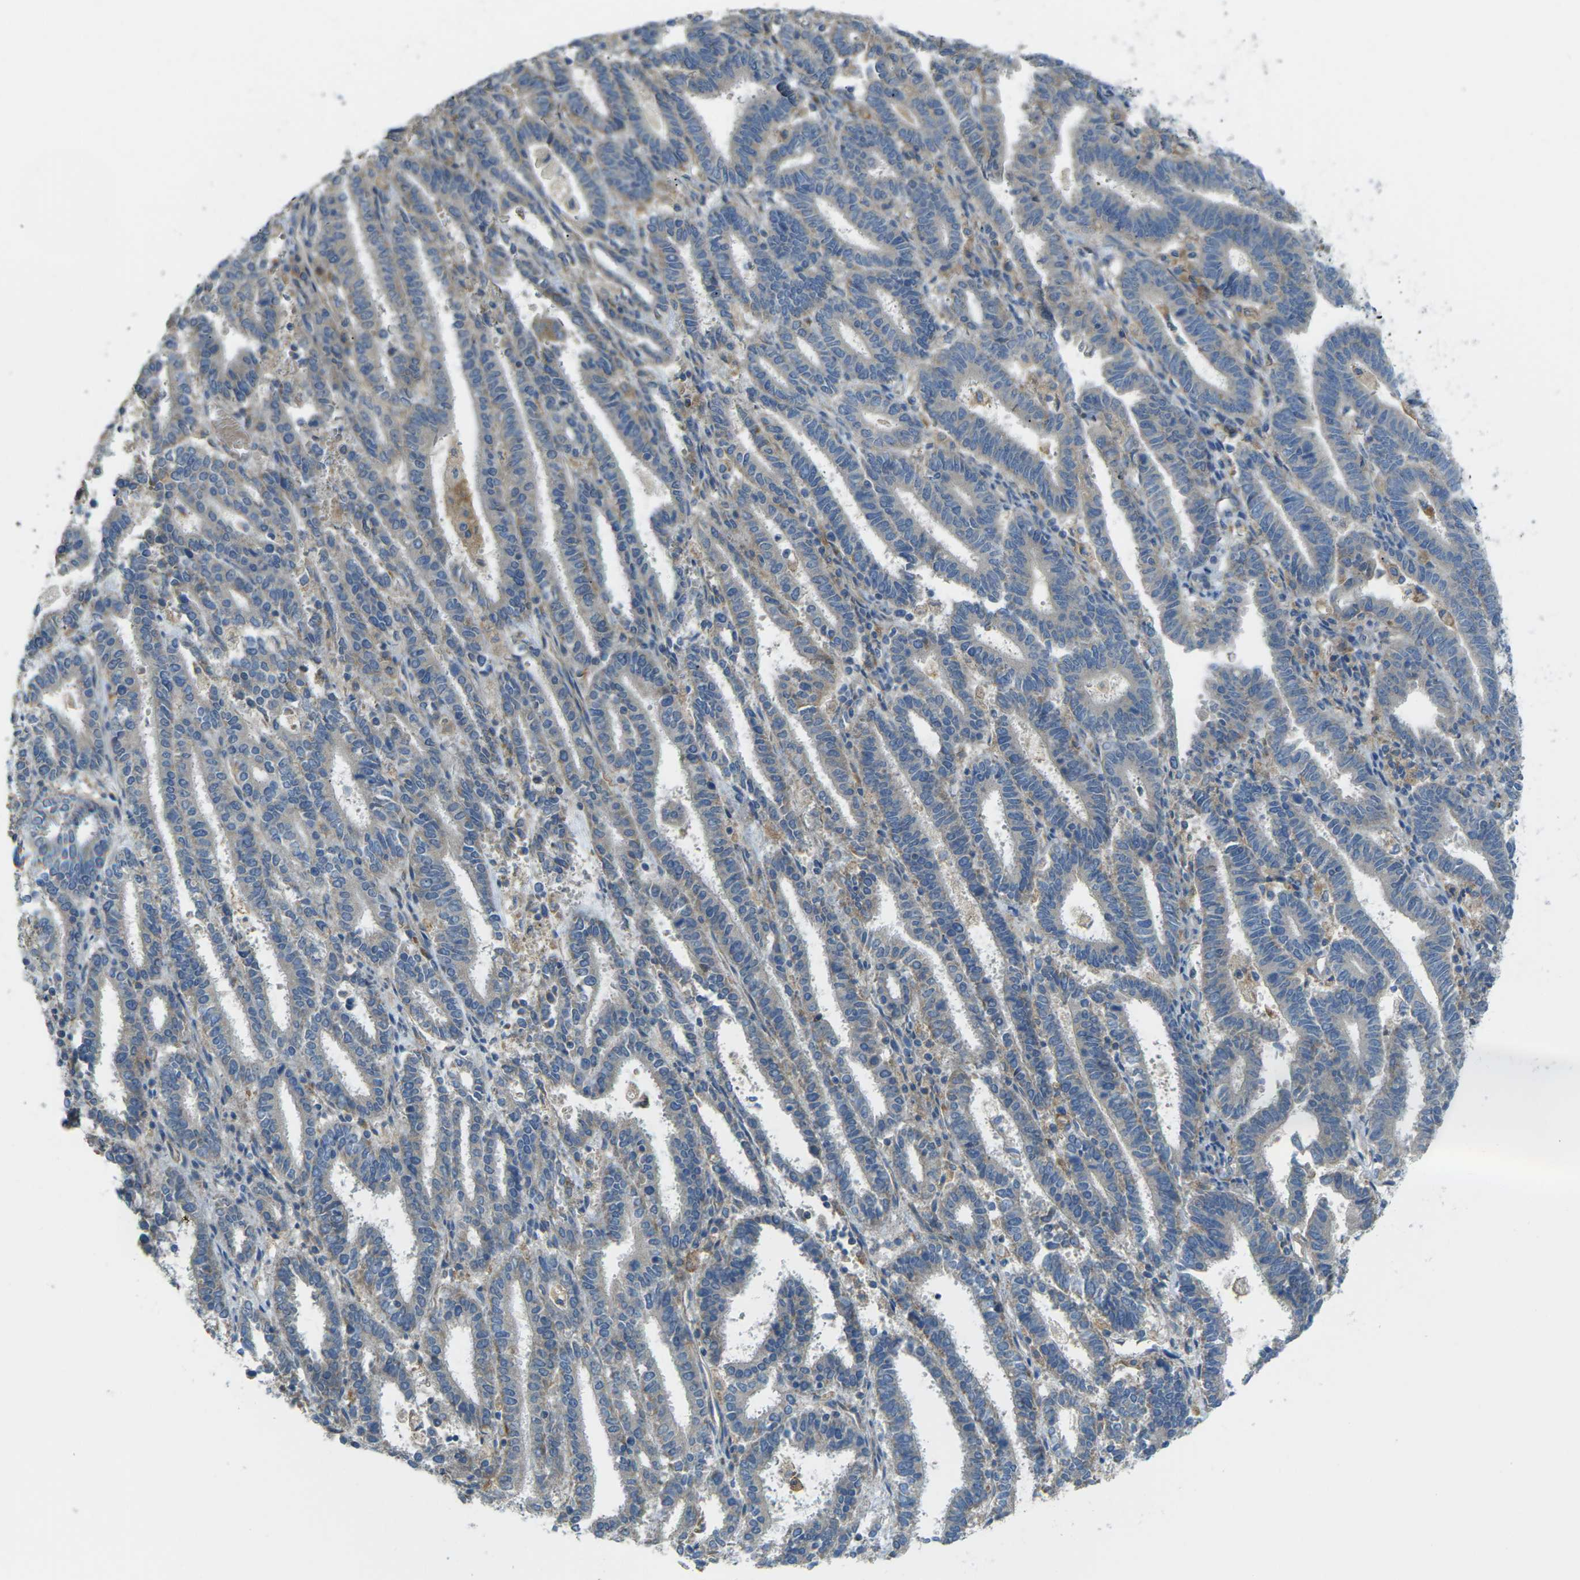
{"staining": {"intensity": "weak", "quantity": "<25%", "location": "cytoplasmic/membranous"}, "tissue": "endometrial cancer", "cell_type": "Tumor cells", "image_type": "cancer", "snomed": [{"axis": "morphology", "description": "Adenocarcinoma, NOS"}, {"axis": "topography", "description": "Uterus"}], "caption": "DAB (3,3'-diaminobenzidine) immunohistochemical staining of endometrial cancer (adenocarcinoma) demonstrates no significant expression in tumor cells. (IHC, brightfield microscopy, high magnification).", "gene": "MYLK4", "patient": {"sex": "female", "age": 83}}